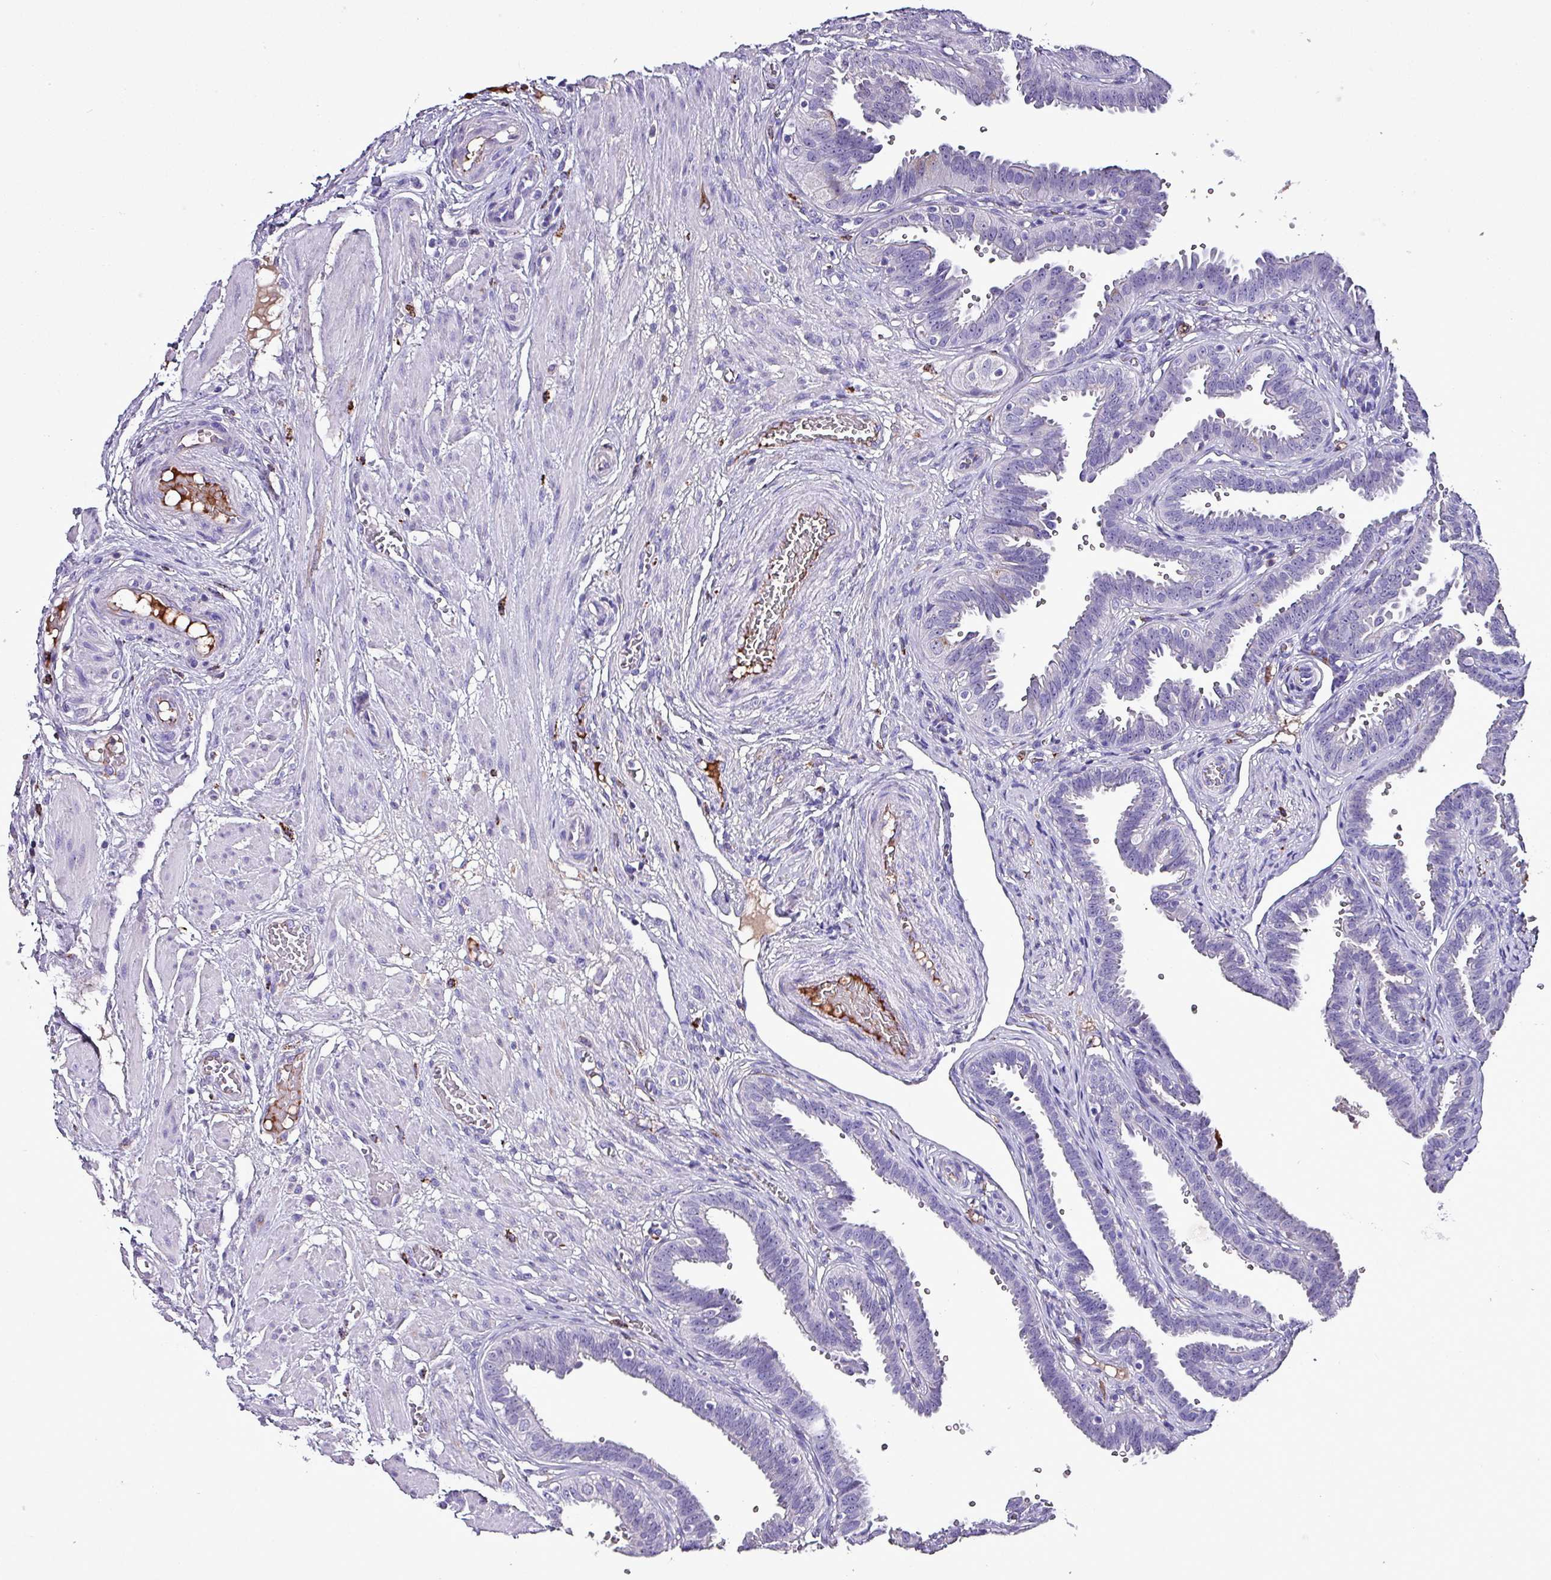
{"staining": {"intensity": "negative", "quantity": "none", "location": "none"}, "tissue": "fallopian tube", "cell_type": "Glandular cells", "image_type": "normal", "snomed": [{"axis": "morphology", "description": "Normal tissue, NOS"}, {"axis": "topography", "description": "Fallopian tube"}], "caption": "Immunohistochemistry of unremarkable human fallopian tube shows no positivity in glandular cells.", "gene": "HPR", "patient": {"sex": "female", "age": 37}}